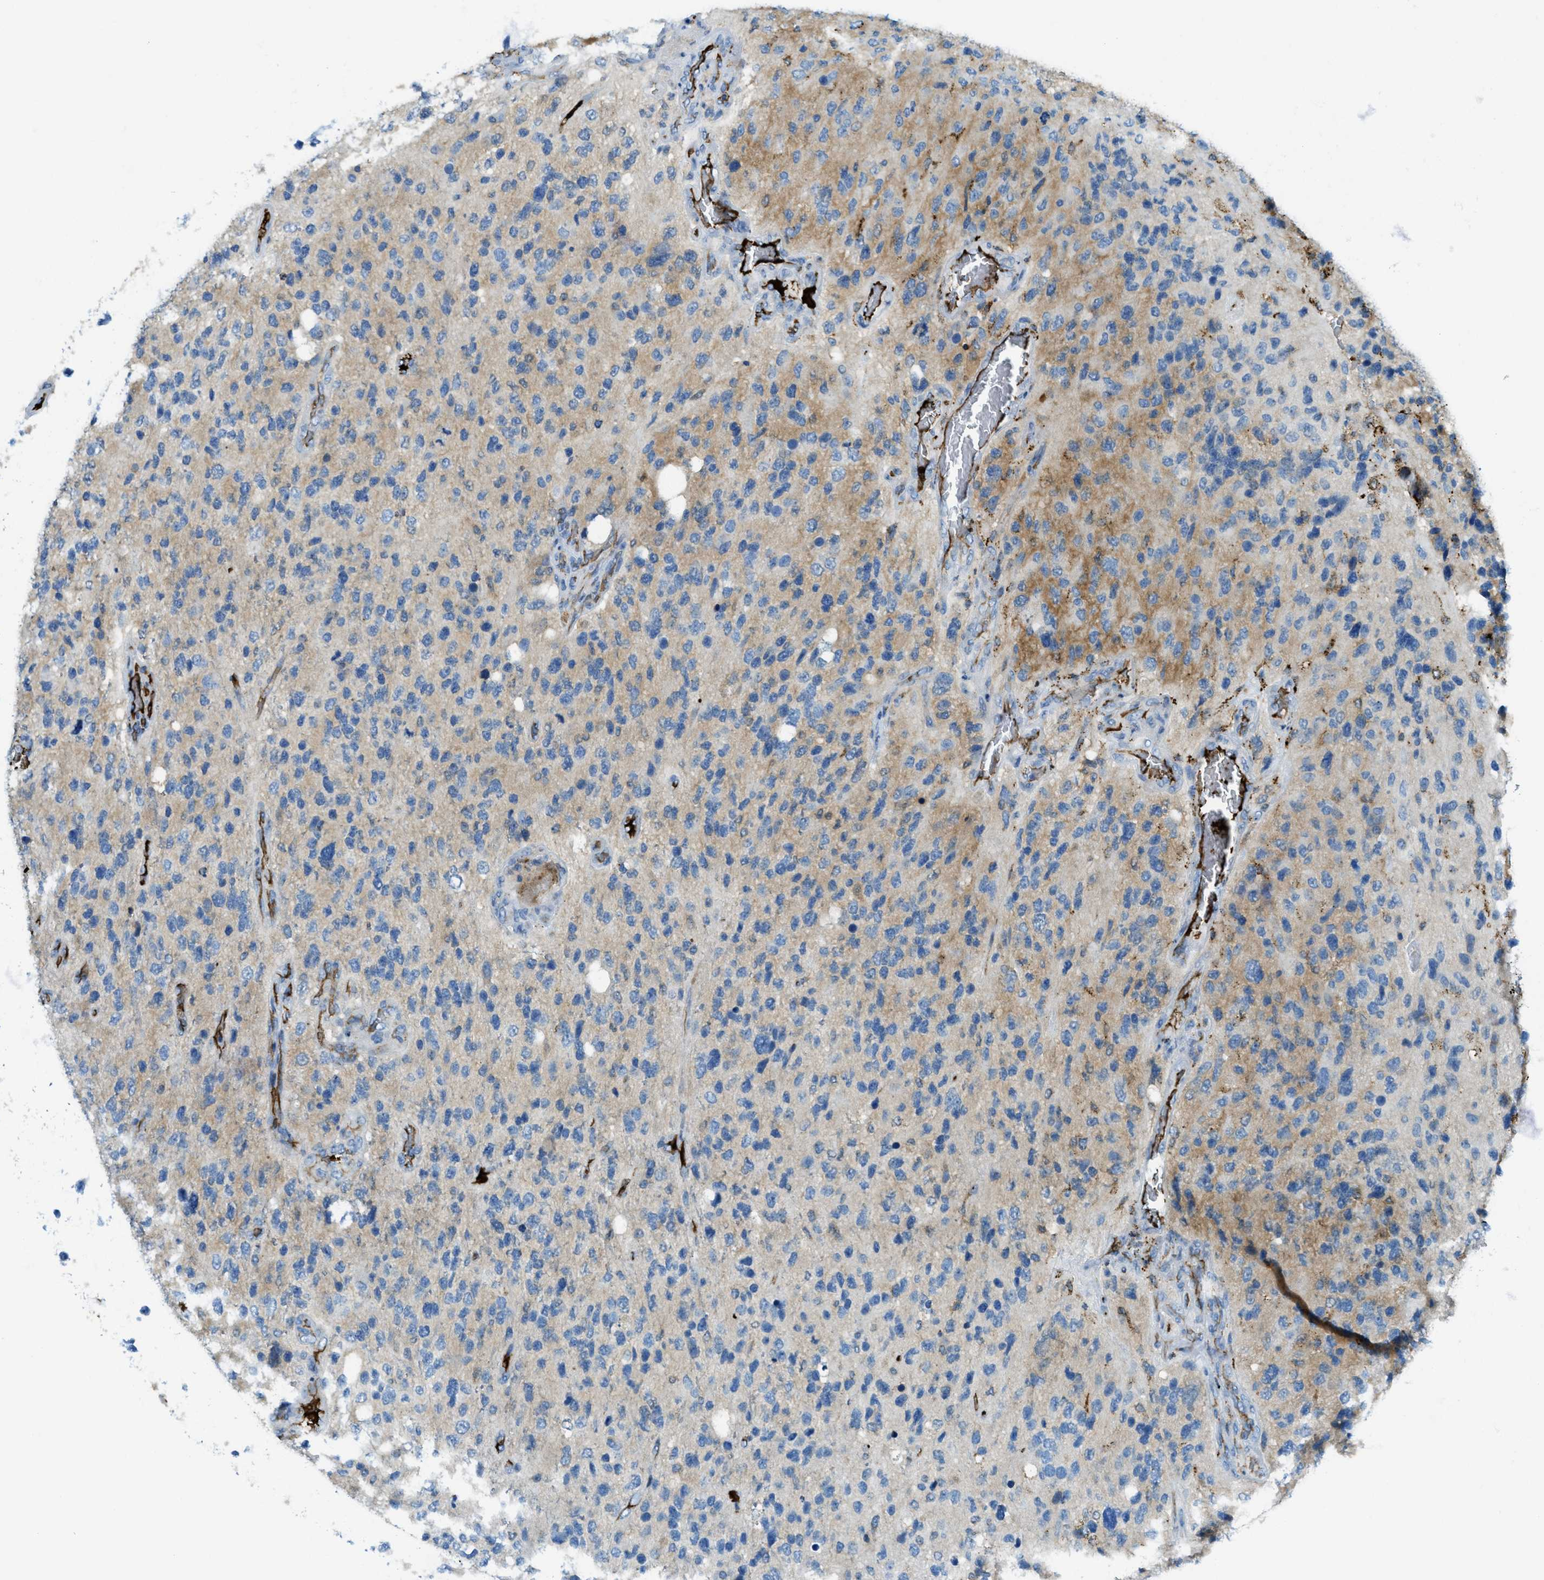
{"staining": {"intensity": "moderate", "quantity": "25%-75%", "location": "cytoplasmic/membranous"}, "tissue": "glioma", "cell_type": "Tumor cells", "image_type": "cancer", "snomed": [{"axis": "morphology", "description": "Glioma, malignant, High grade"}, {"axis": "topography", "description": "Brain"}], "caption": "An IHC photomicrograph of neoplastic tissue is shown. Protein staining in brown shows moderate cytoplasmic/membranous positivity in glioma within tumor cells.", "gene": "TRIM59", "patient": {"sex": "female", "age": 58}}